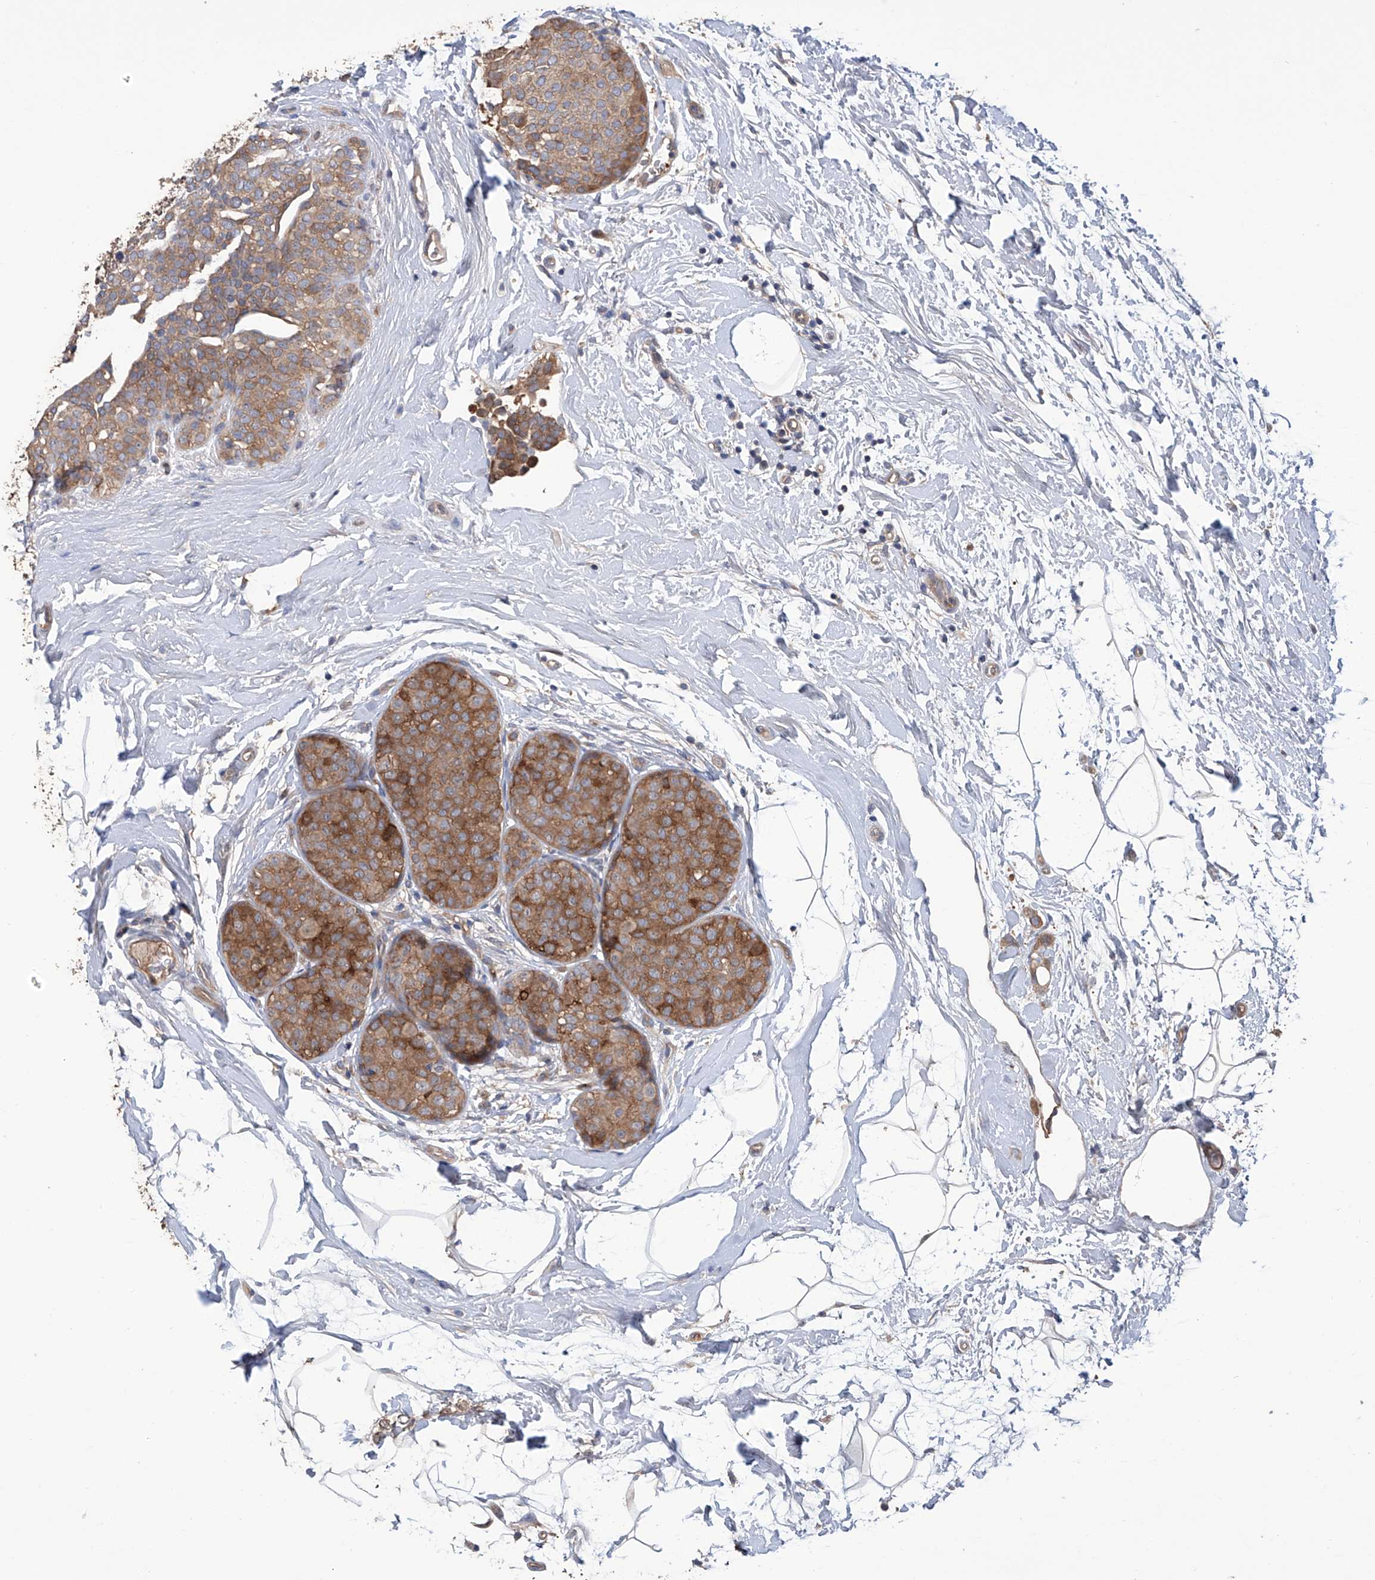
{"staining": {"intensity": "moderate", "quantity": ">75%", "location": "cytoplasmic/membranous"}, "tissue": "breast cancer", "cell_type": "Tumor cells", "image_type": "cancer", "snomed": [{"axis": "morphology", "description": "Lobular carcinoma, in situ"}, {"axis": "morphology", "description": "Lobular carcinoma"}, {"axis": "topography", "description": "Breast"}], "caption": "Breast cancer stained with DAB IHC reveals medium levels of moderate cytoplasmic/membranous expression in approximately >75% of tumor cells. The staining was performed using DAB (3,3'-diaminobenzidine) to visualize the protein expression in brown, while the nuclei were stained in blue with hematoxylin (Magnification: 20x).", "gene": "NUDT17", "patient": {"sex": "female", "age": 41}}